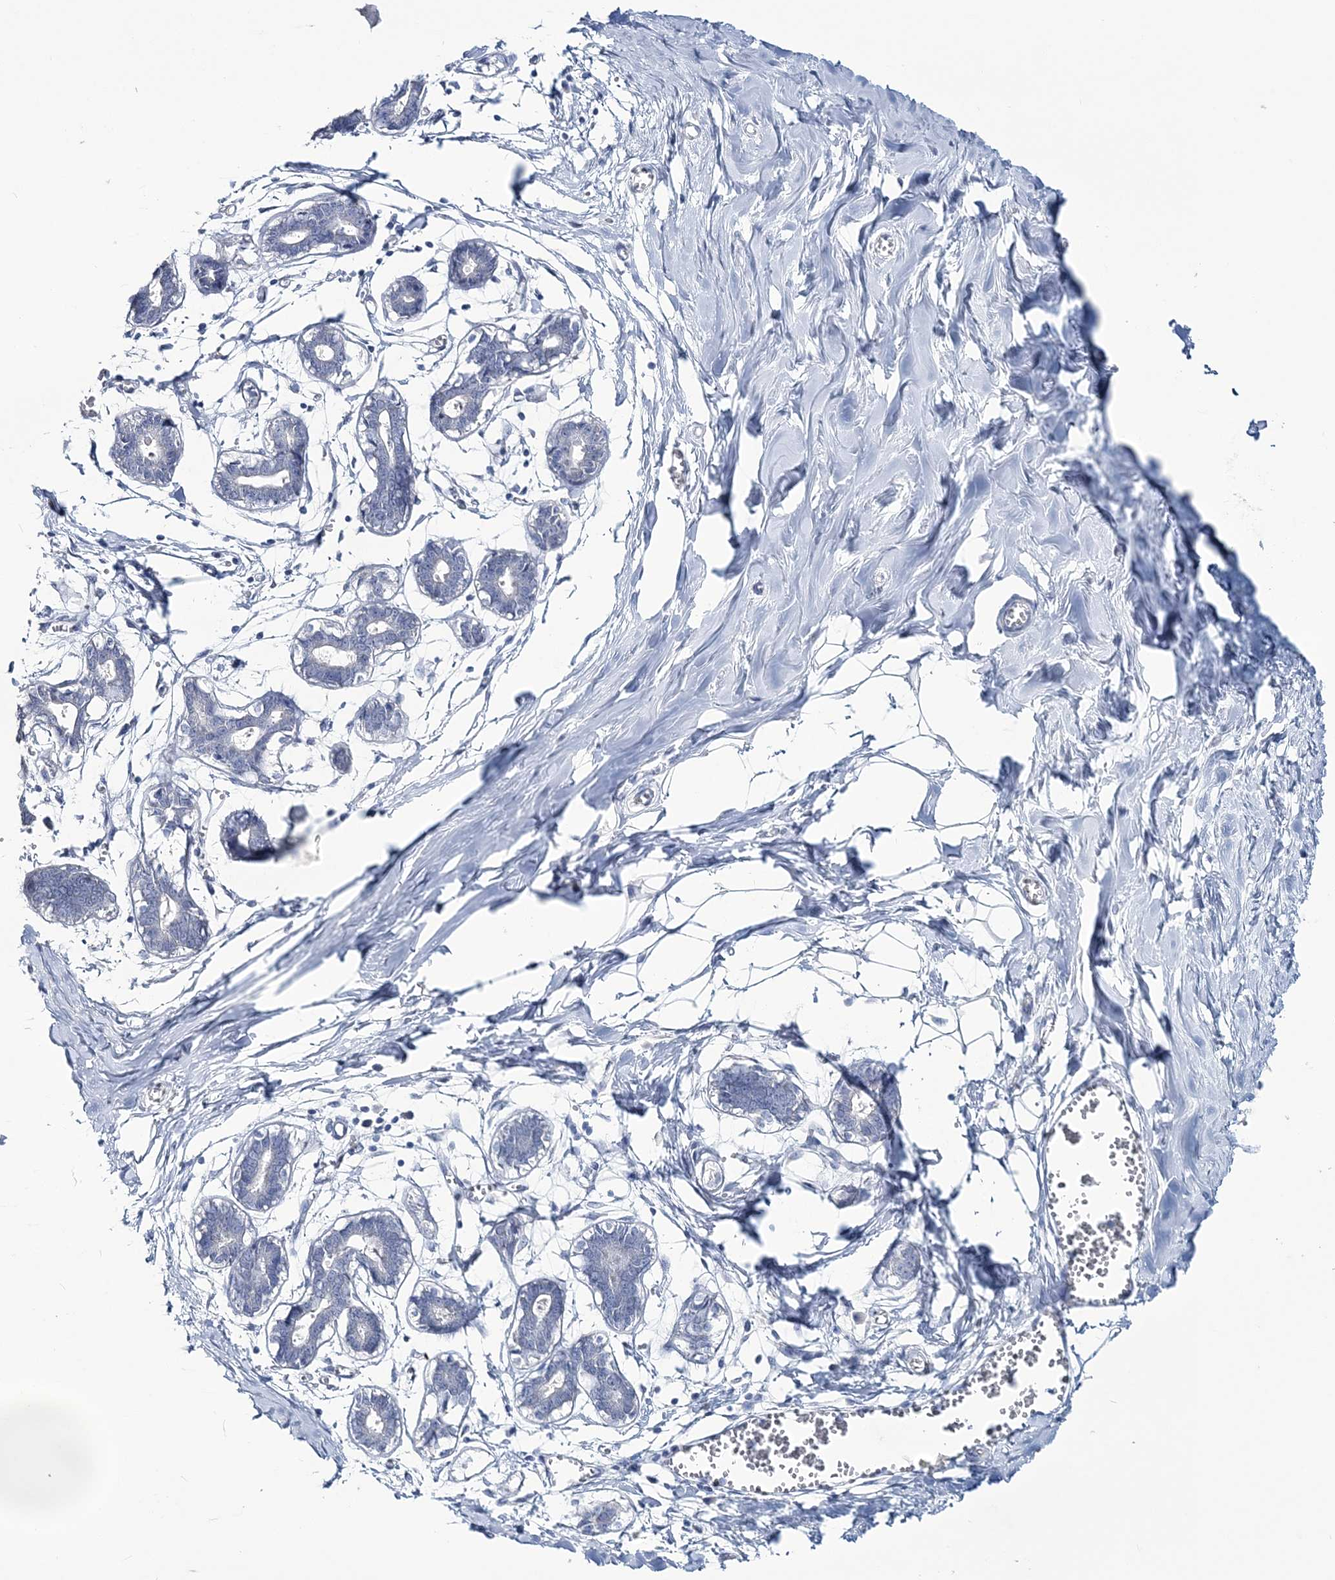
{"staining": {"intensity": "negative", "quantity": "none", "location": "none"}, "tissue": "breast", "cell_type": "Adipocytes", "image_type": "normal", "snomed": [{"axis": "morphology", "description": "Normal tissue, NOS"}, {"axis": "topography", "description": "Breast"}], "caption": "Immunohistochemical staining of unremarkable human breast exhibits no significant positivity in adipocytes.", "gene": "CYP3A4", "patient": {"sex": "female", "age": 27}}